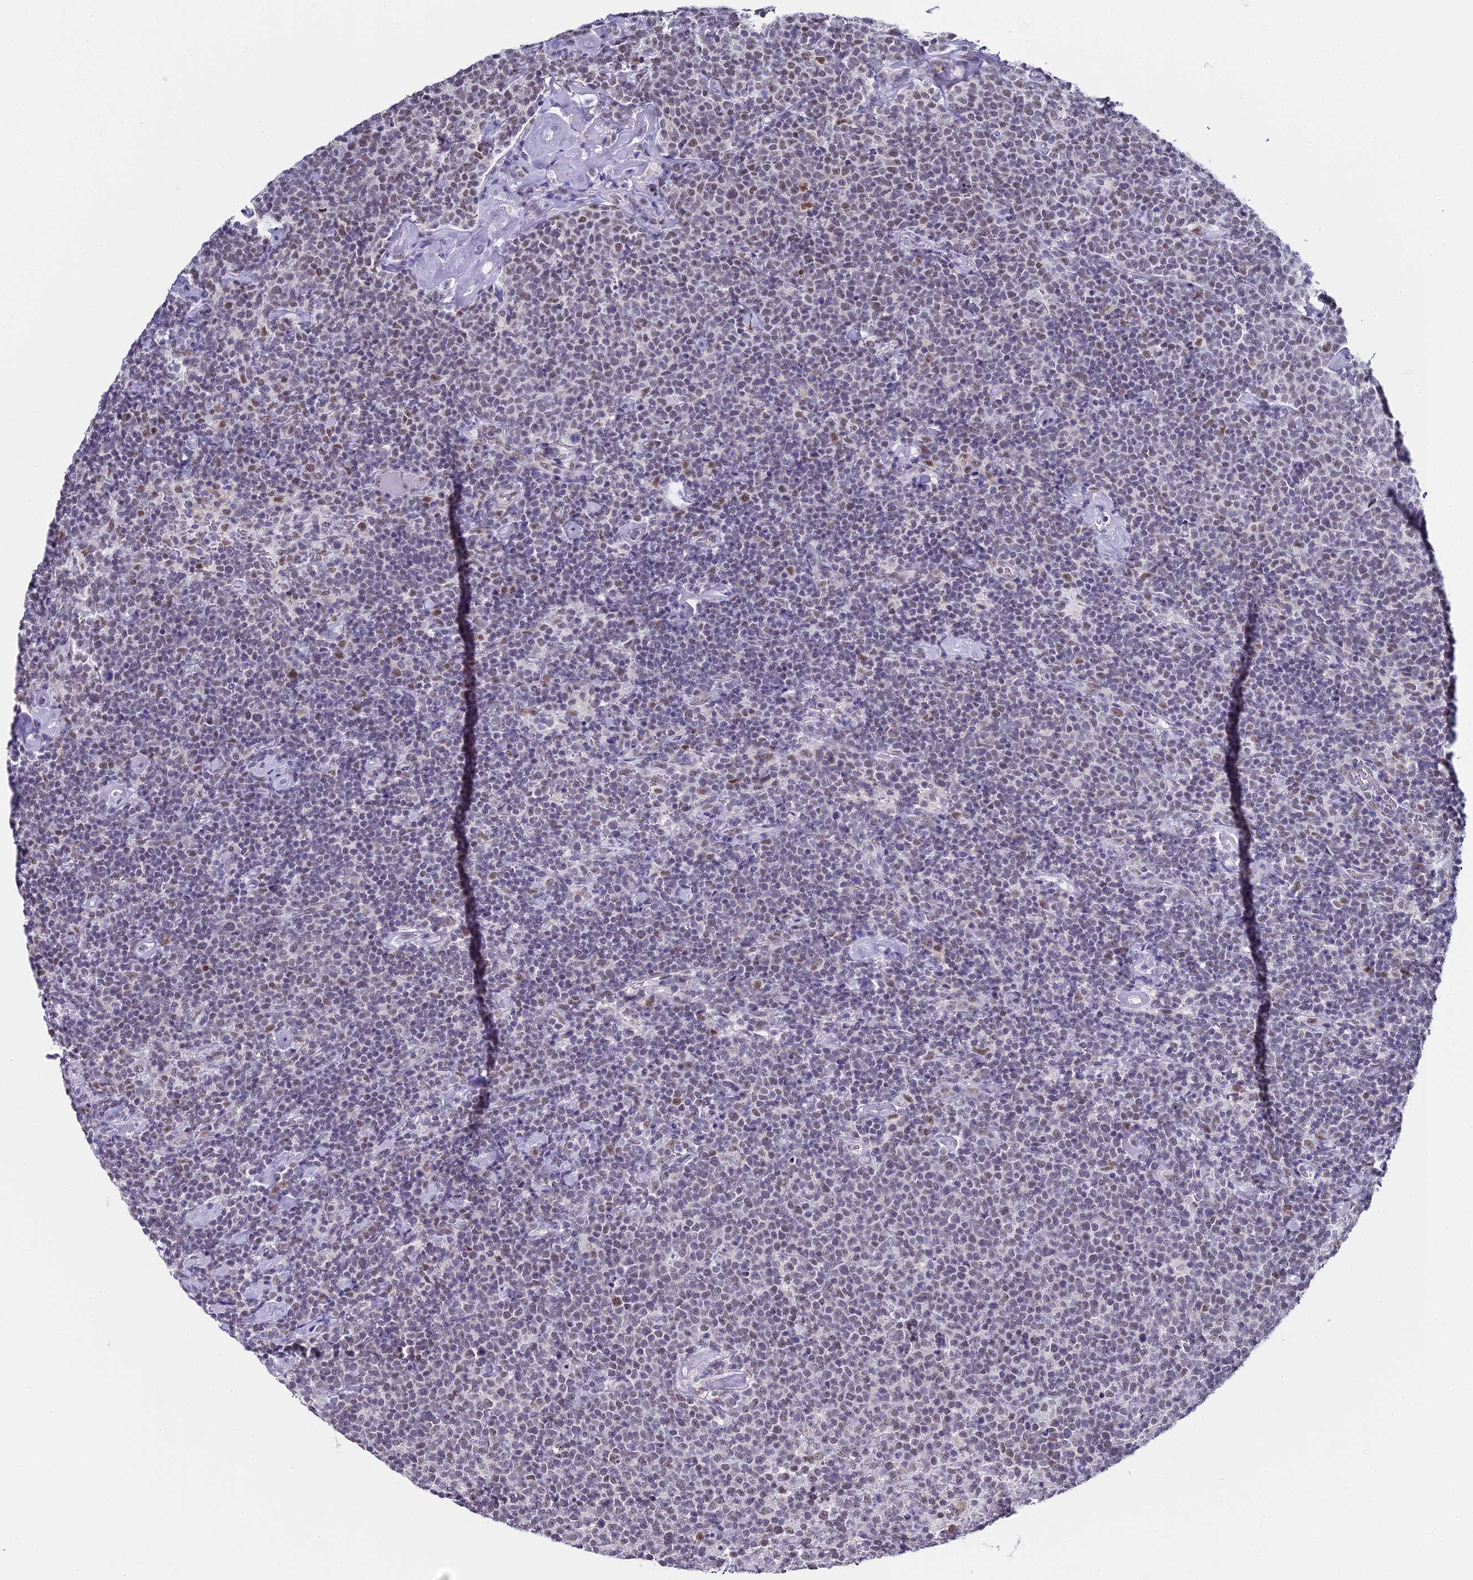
{"staining": {"intensity": "weak", "quantity": "25%-75%", "location": "nuclear"}, "tissue": "lymphoma", "cell_type": "Tumor cells", "image_type": "cancer", "snomed": [{"axis": "morphology", "description": "Malignant lymphoma, non-Hodgkin's type, High grade"}, {"axis": "topography", "description": "Lymph node"}], "caption": "Lymphoma was stained to show a protein in brown. There is low levels of weak nuclear expression in approximately 25%-75% of tumor cells. Using DAB (3,3'-diaminobenzidine) (brown) and hematoxylin (blue) stains, captured at high magnification using brightfield microscopy.", "gene": "CD2BP2", "patient": {"sex": "male", "age": 61}}